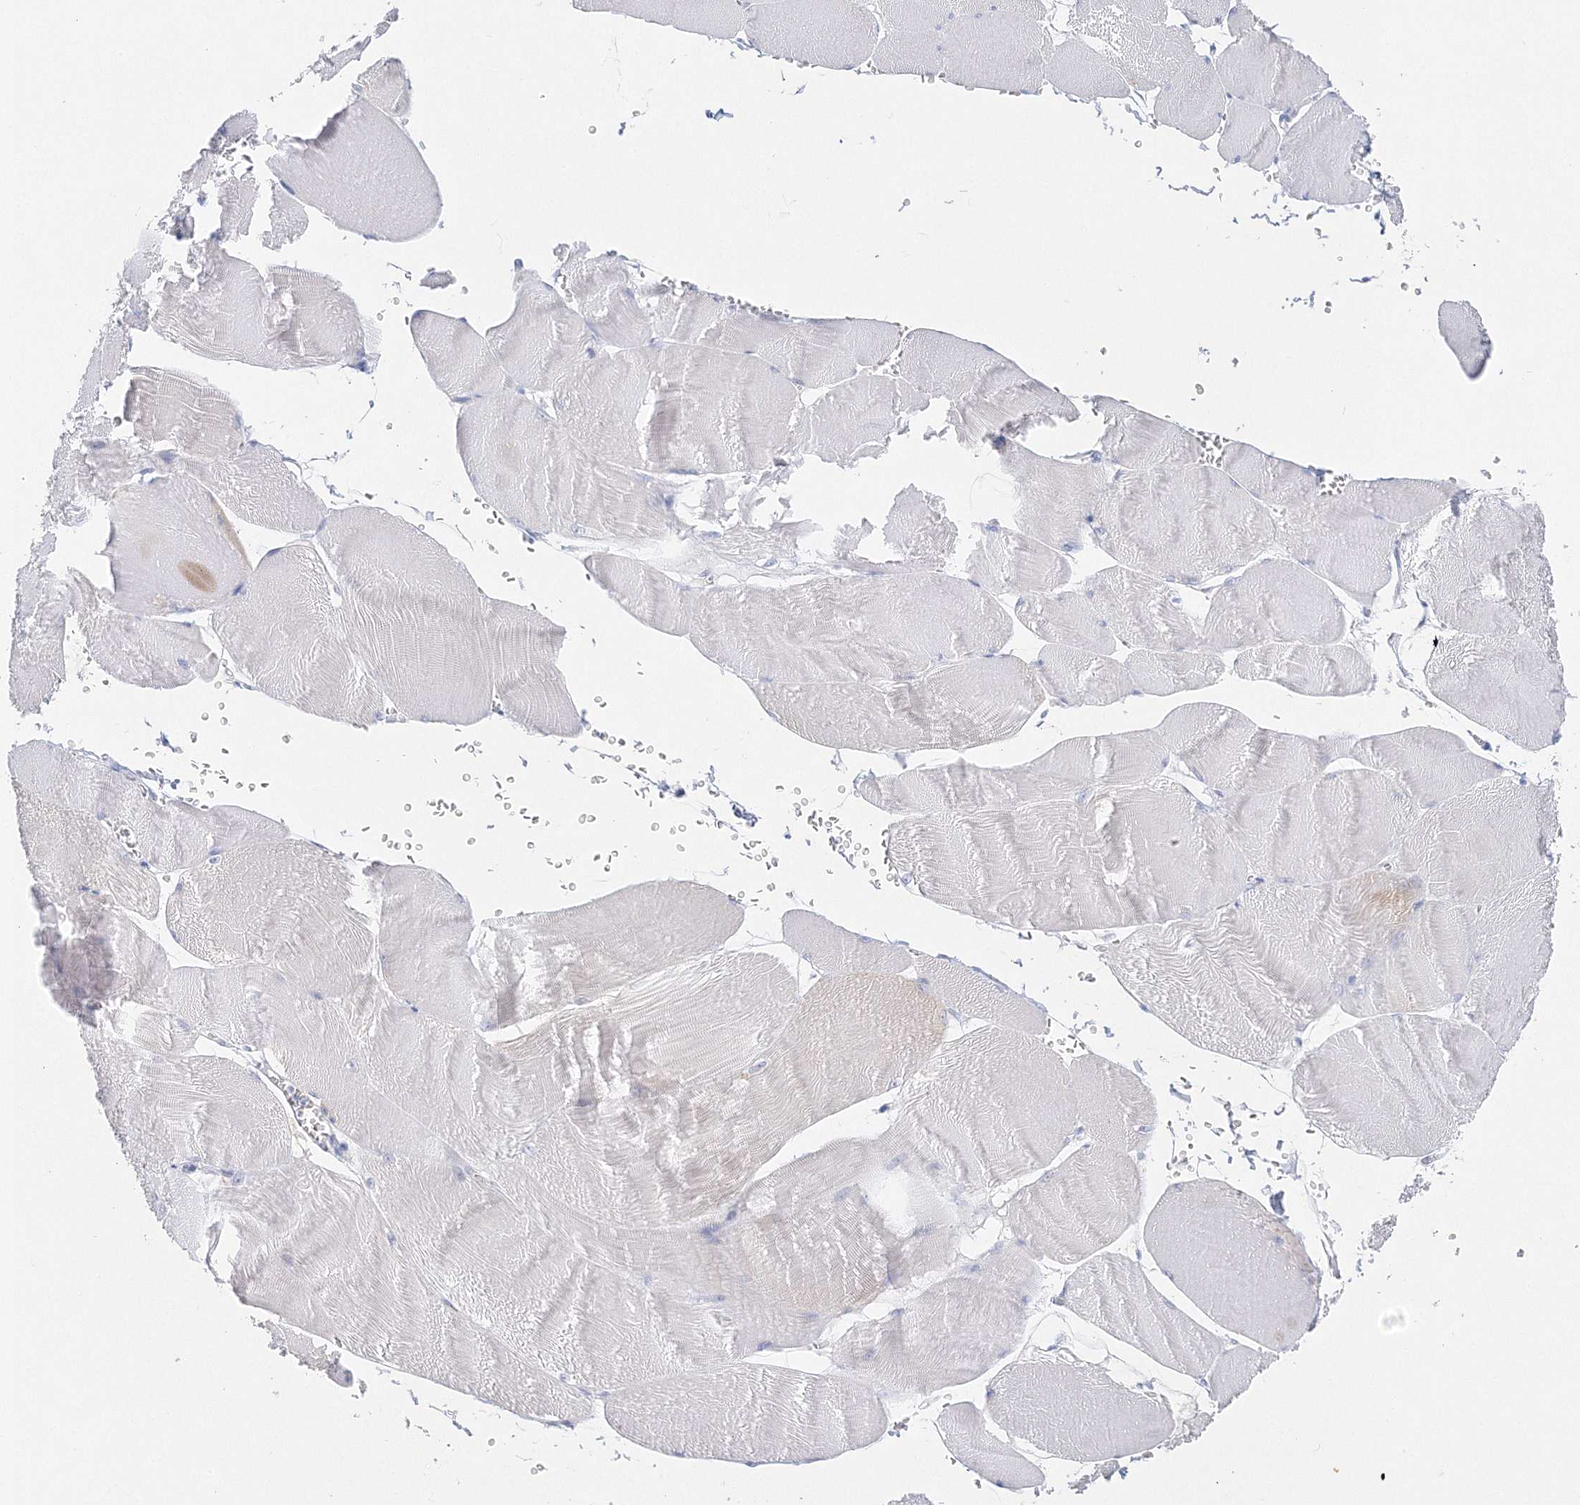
{"staining": {"intensity": "negative", "quantity": "none", "location": "none"}, "tissue": "skeletal muscle", "cell_type": "Myocytes", "image_type": "normal", "snomed": [{"axis": "morphology", "description": "Normal tissue, NOS"}, {"axis": "morphology", "description": "Basal cell carcinoma"}, {"axis": "topography", "description": "Skeletal muscle"}], "caption": "DAB immunohistochemical staining of normal skeletal muscle displays no significant staining in myocytes.", "gene": "HMGCS1", "patient": {"sex": "female", "age": 64}}